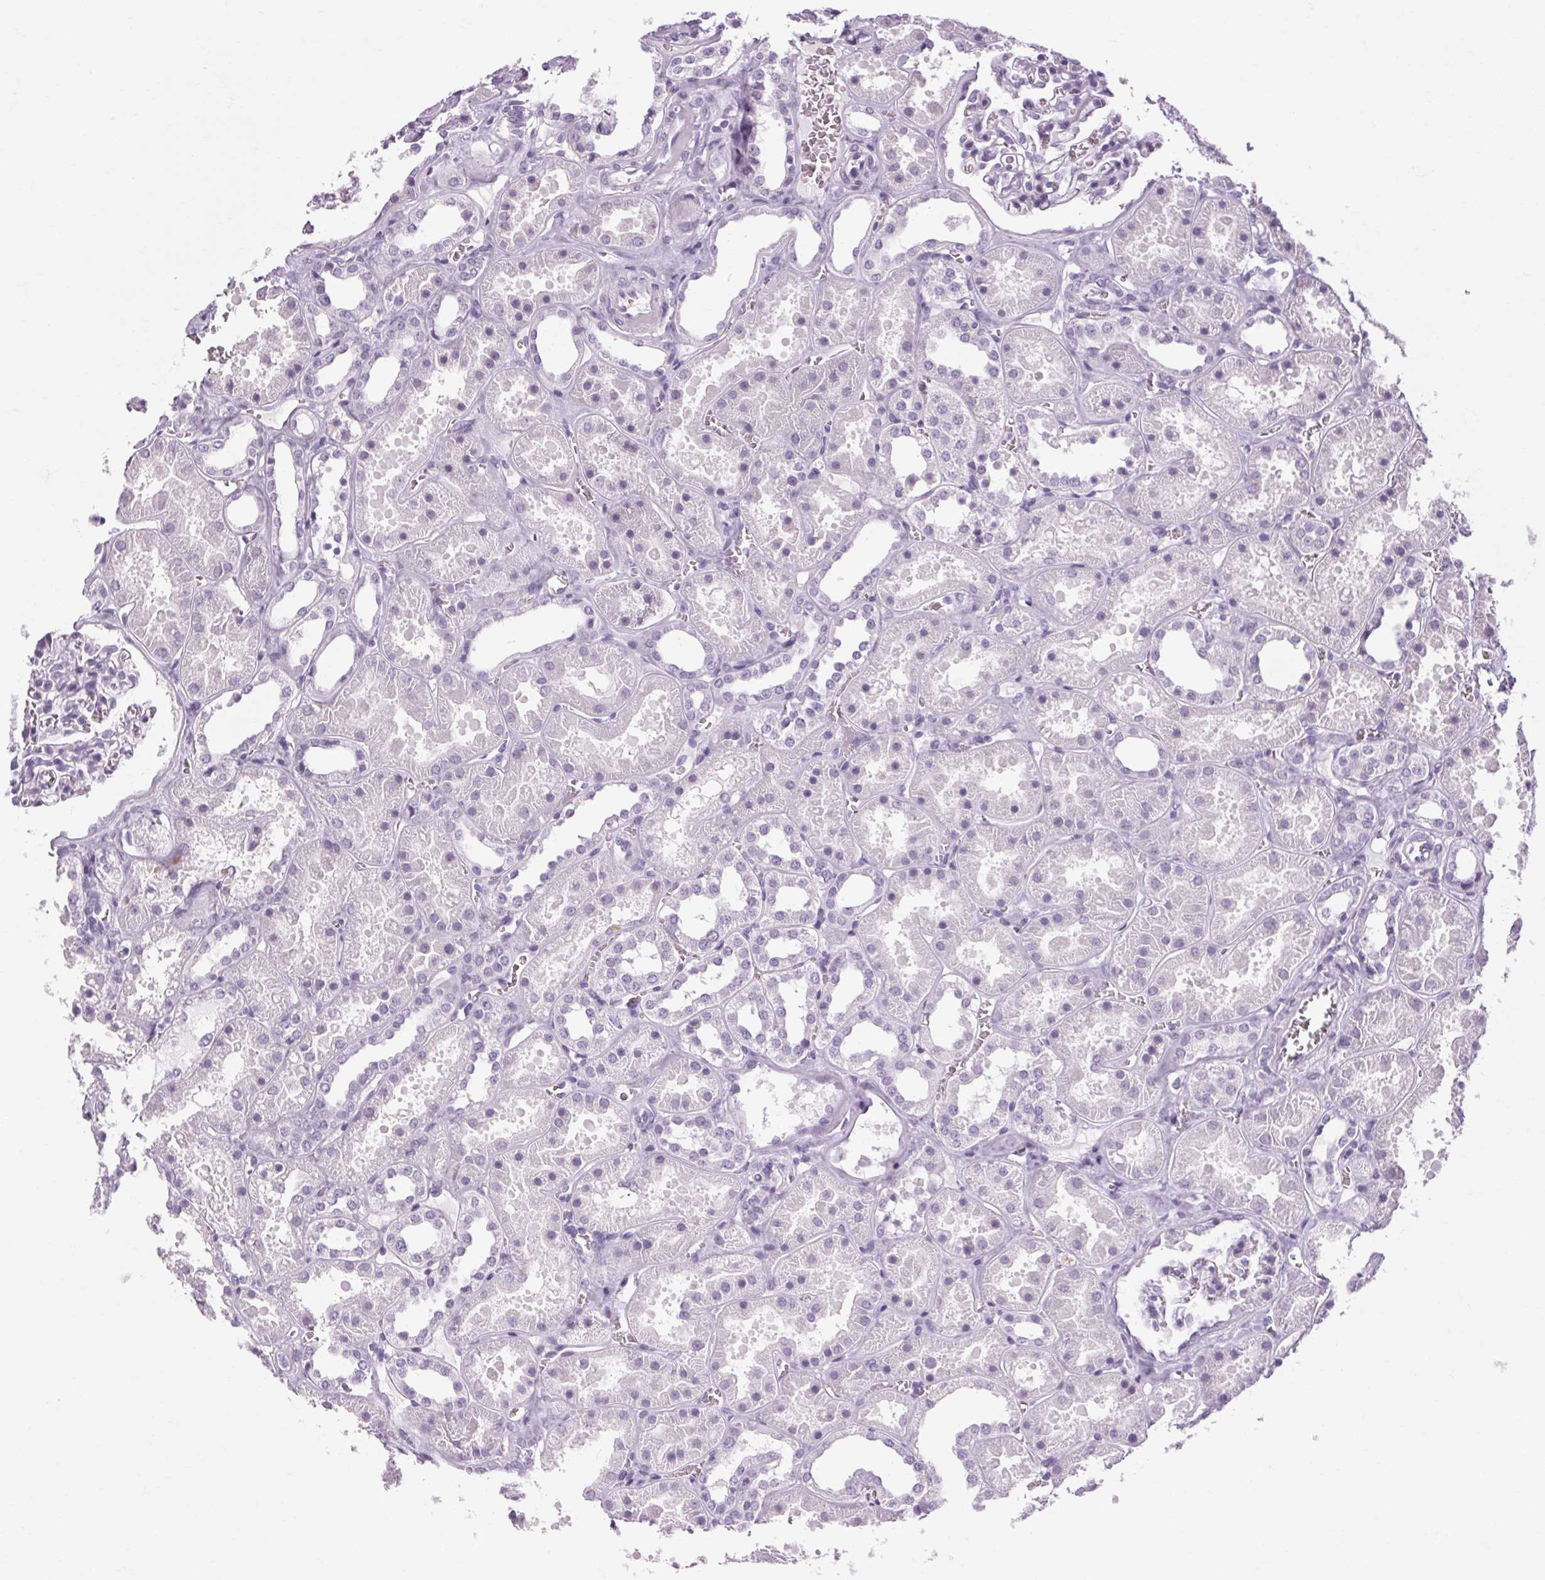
{"staining": {"intensity": "negative", "quantity": "none", "location": "none"}, "tissue": "kidney", "cell_type": "Cells in glomeruli", "image_type": "normal", "snomed": [{"axis": "morphology", "description": "Normal tissue, NOS"}, {"axis": "topography", "description": "Kidney"}], "caption": "Image shows no protein staining in cells in glomeruli of normal kidney.", "gene": "POMC", "patient": {"sex": "female", "age": 41}}